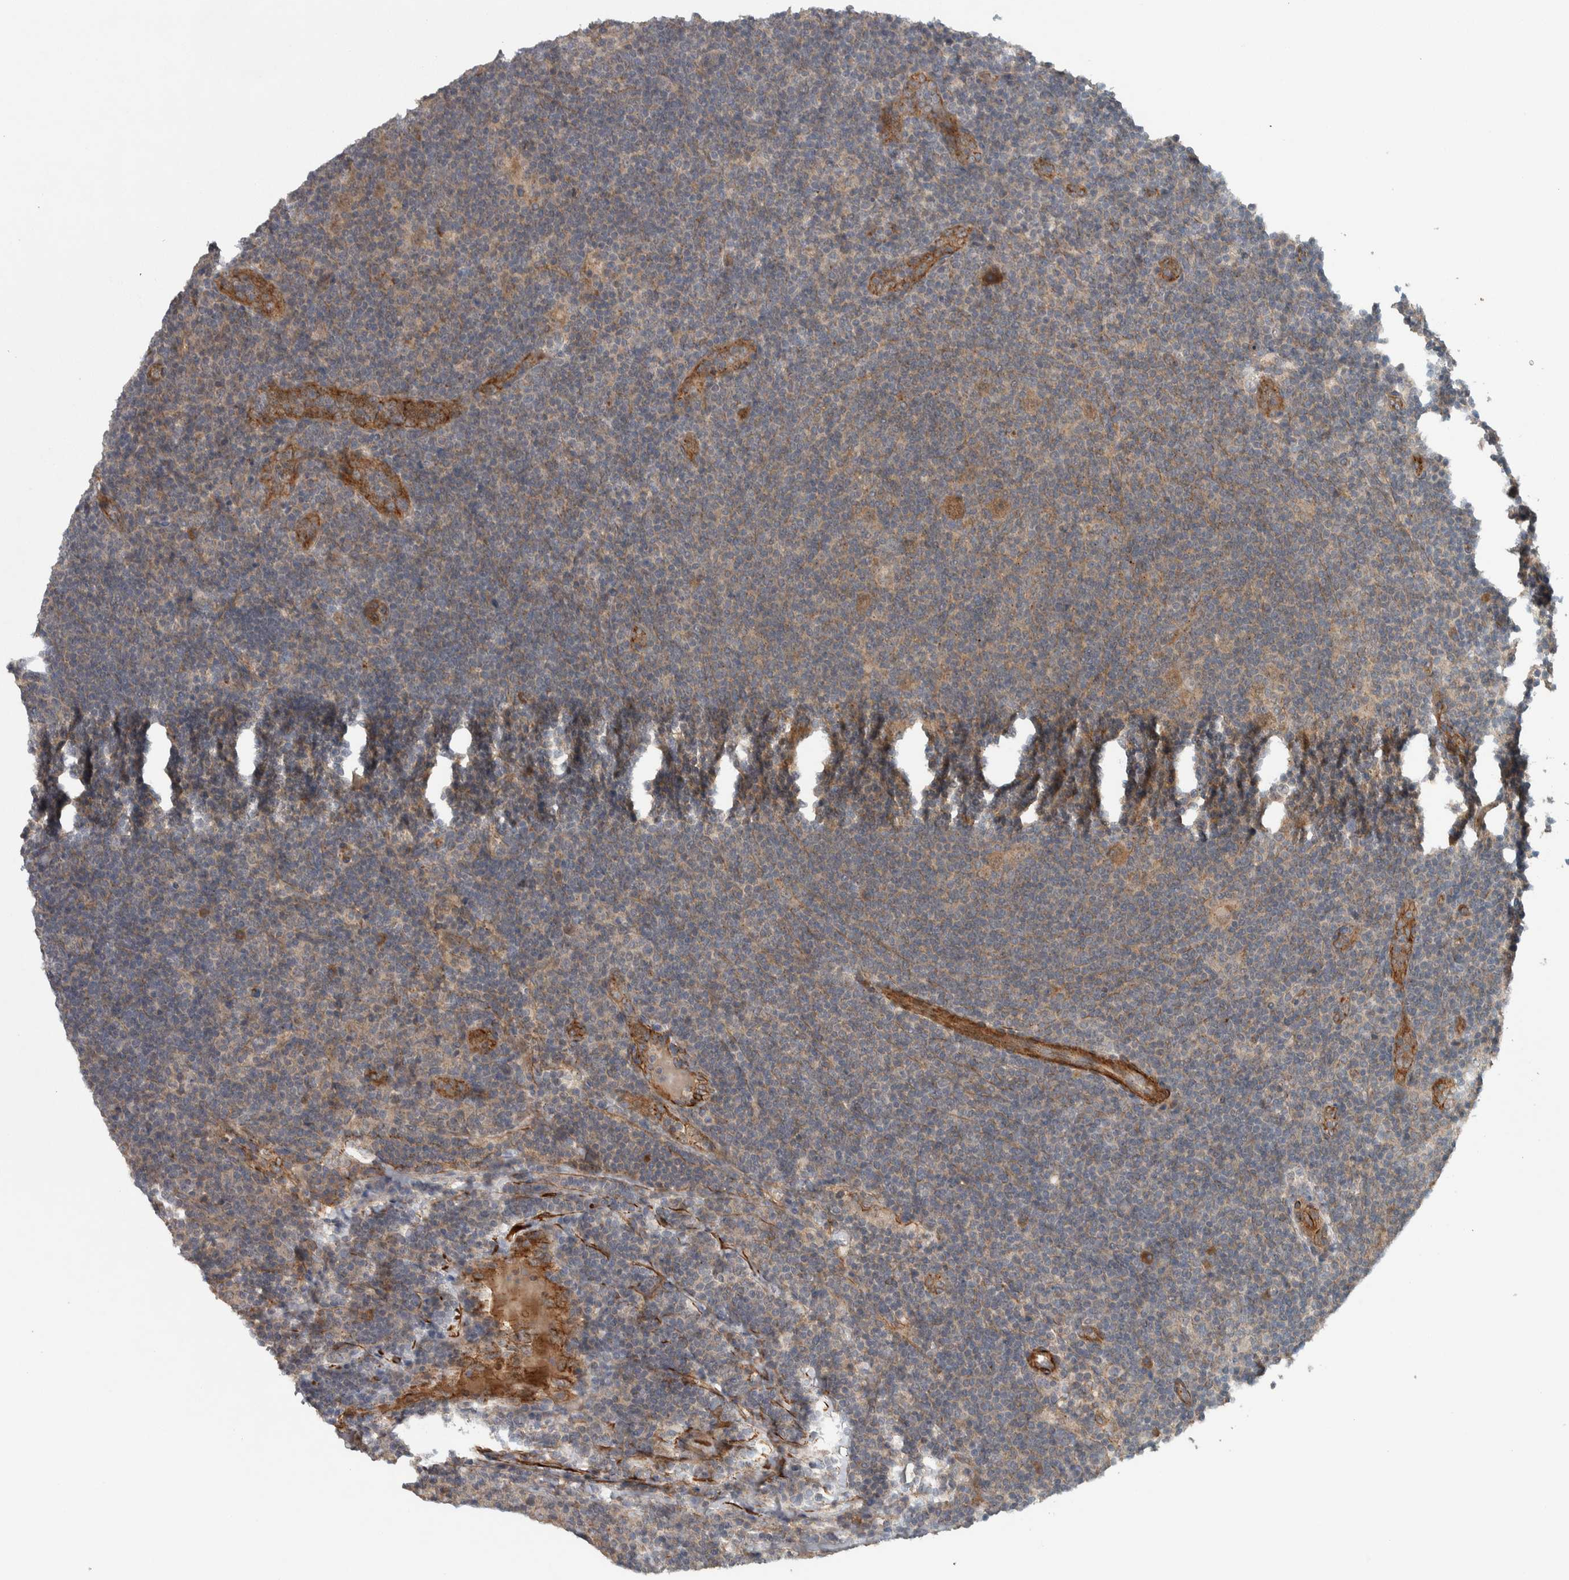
{"staining": {"intensity": "weak", "quantity": ">75%", "location": "cytoplasmic/membranous"}, "tissue": "lymphoma", "cell_type": "Tumor cells", "image_type": "cancer", "snomed": [{"axis": "morphology", "description": "Hodgkin's disease, NOS"}, {"axis": "topography", "description": "Lymph node"}], "caption": "DAB immunohistochemical staining of human lymphoma displays weak cytoplasmic/membranous protein positivity in about >75% of tumor cells.", "gene": "LBHD1", "patient": {"sex": "female", "age": 57}}